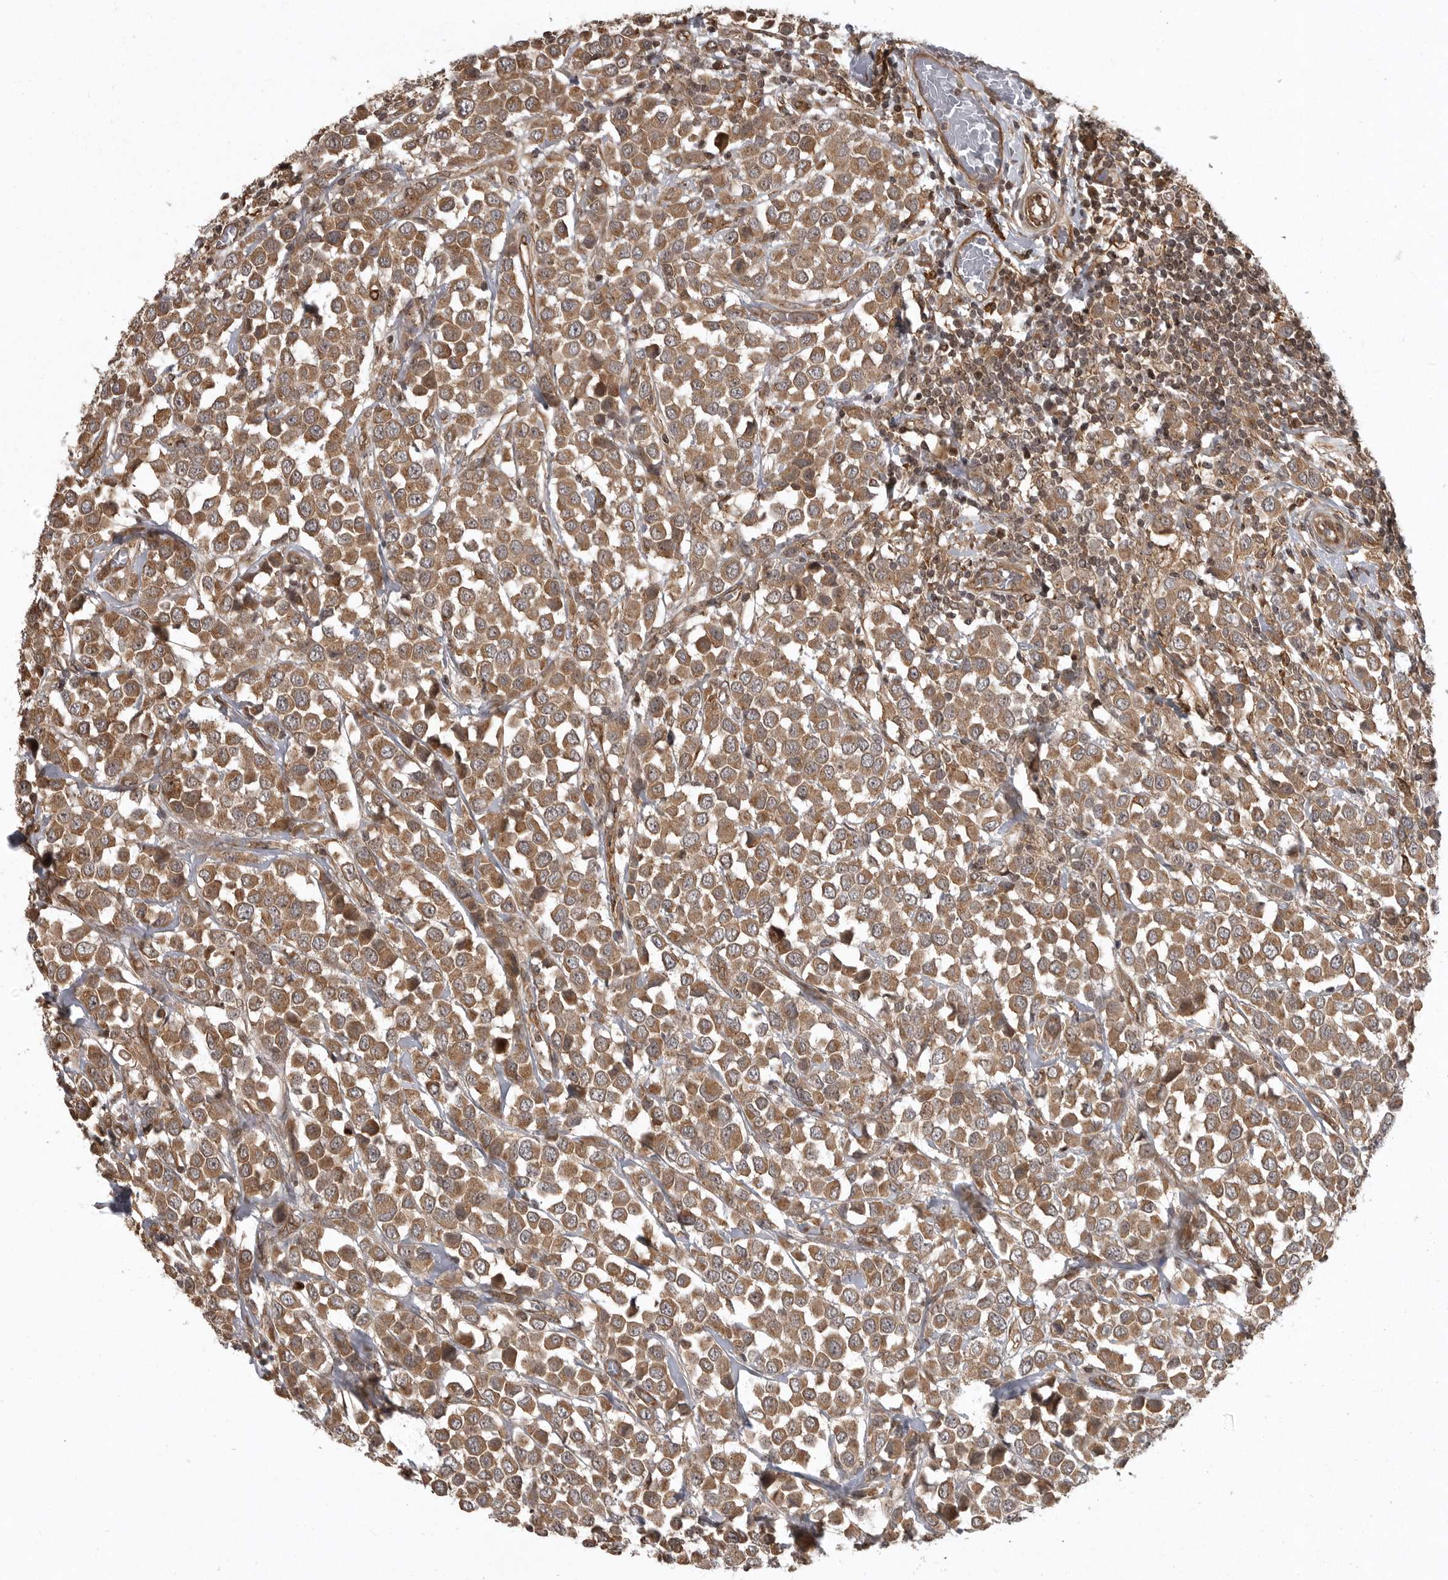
{"staining": {"intensity": "moderate", "quantity": ">75%", "location": "cytoplasmic/membranous"}, "tissue": "breast cancer", "cell_type": "Tumor cells", "image_type": "cancer", "snomed": [{"axis": "morphology", "description": "Duct carcinoma"}, {"axis": "topography", "description": "Breast"}], "caption": "Immunohistochemical staining of human breast cancer reveals medium levels of moderate cytoplasmic/membranous positivity in approximately >75% of tumor cells.", "gene": "DNAJC8", "patient": {"sex": "female", "age": 61}}